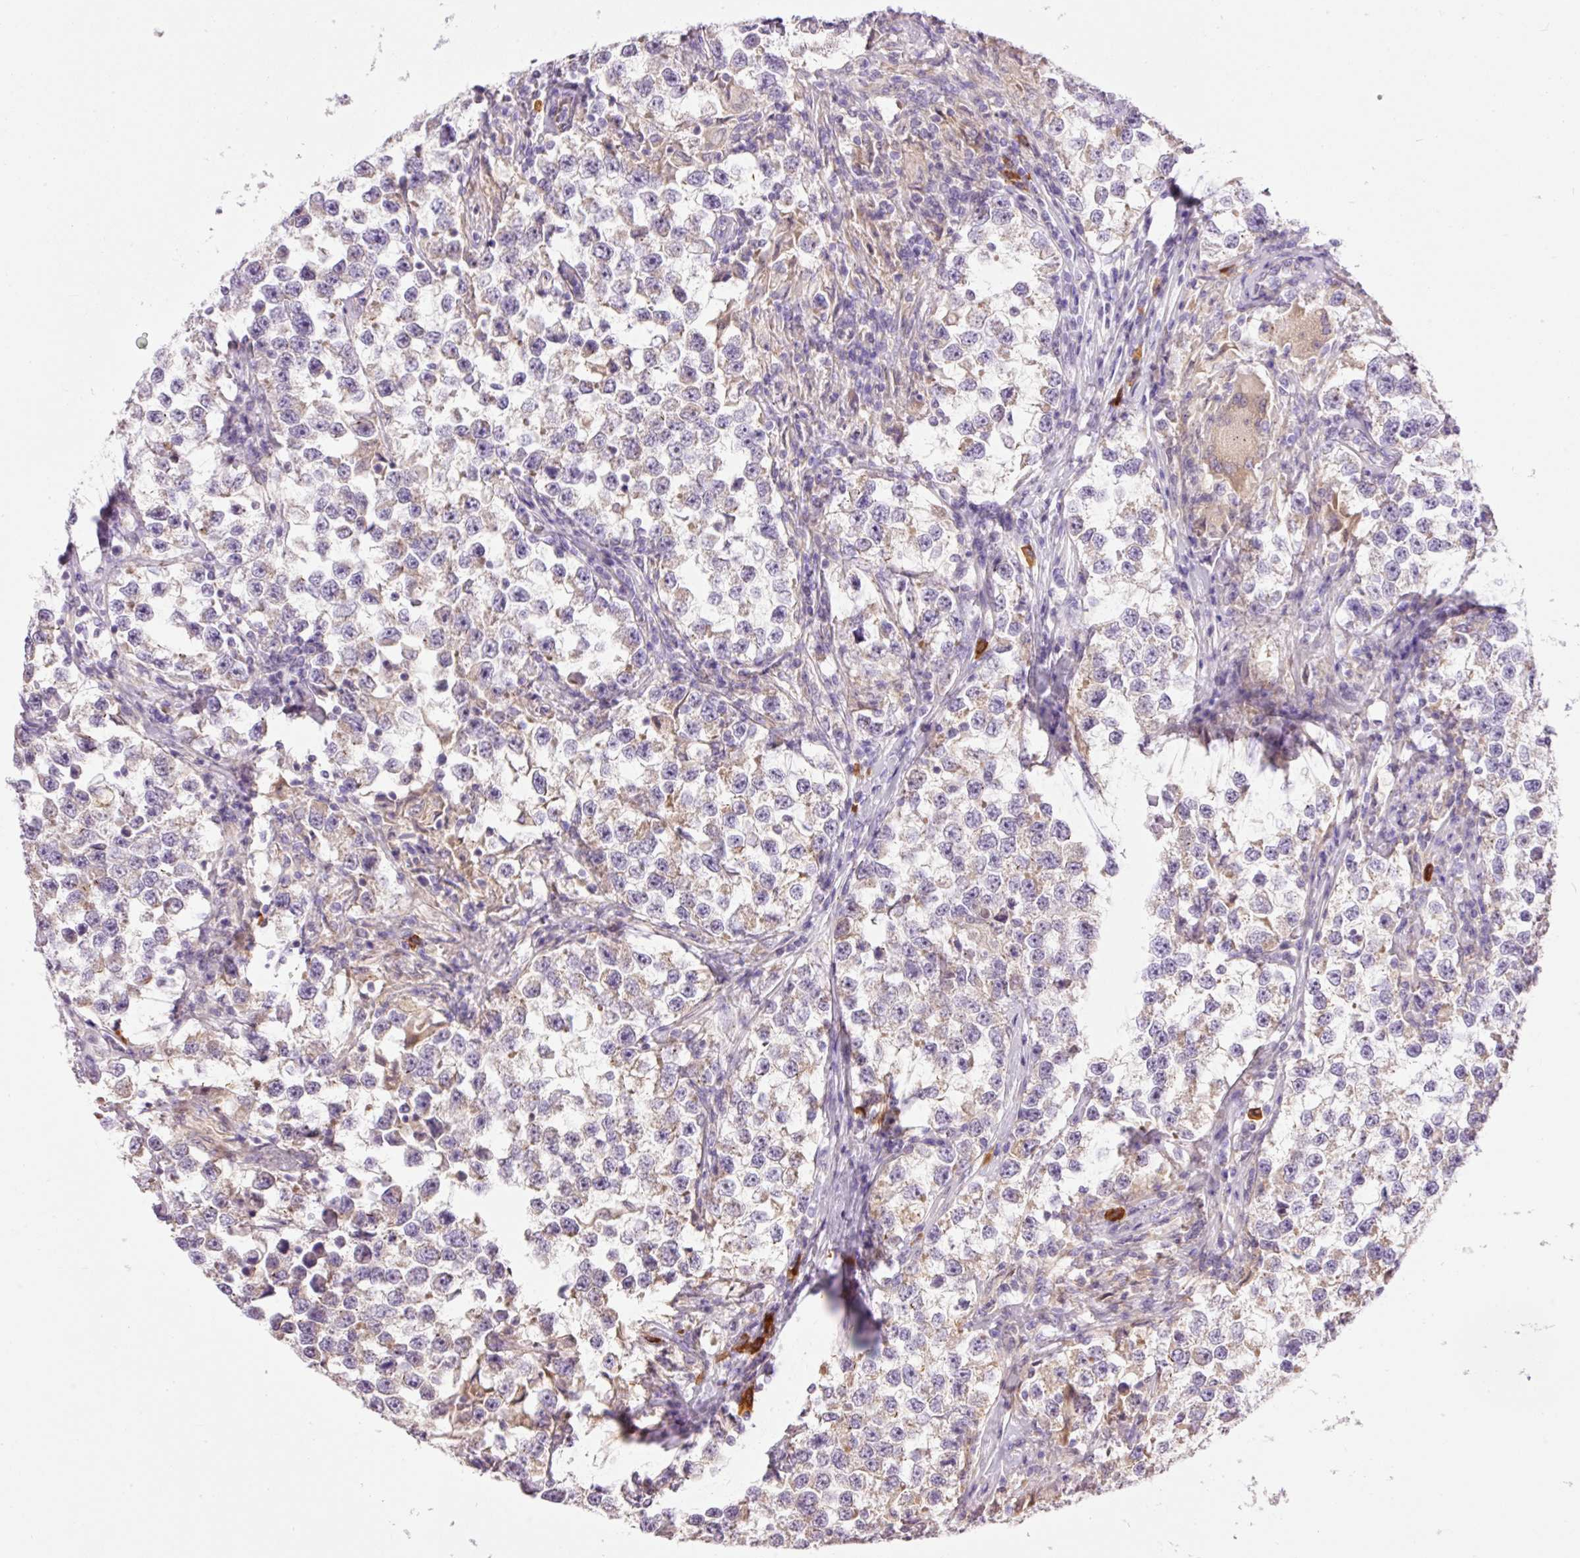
{"staining": {"intensity": "negative", "quantity": "none", "location": "none"}, "tissue": "testis cancer", "cell_type": "Tumor cells", "image_type": "cancer", "snomed": [{"axis": "morphology", "description": "Seminoma, NOS"}, {"axis": "topography", "description": "Testis"}], "caption": "Tumor cells show no significant staining in testis cancer.", "gene": "PNPLA5", "patient": {"sex": "male", "age": 46}}